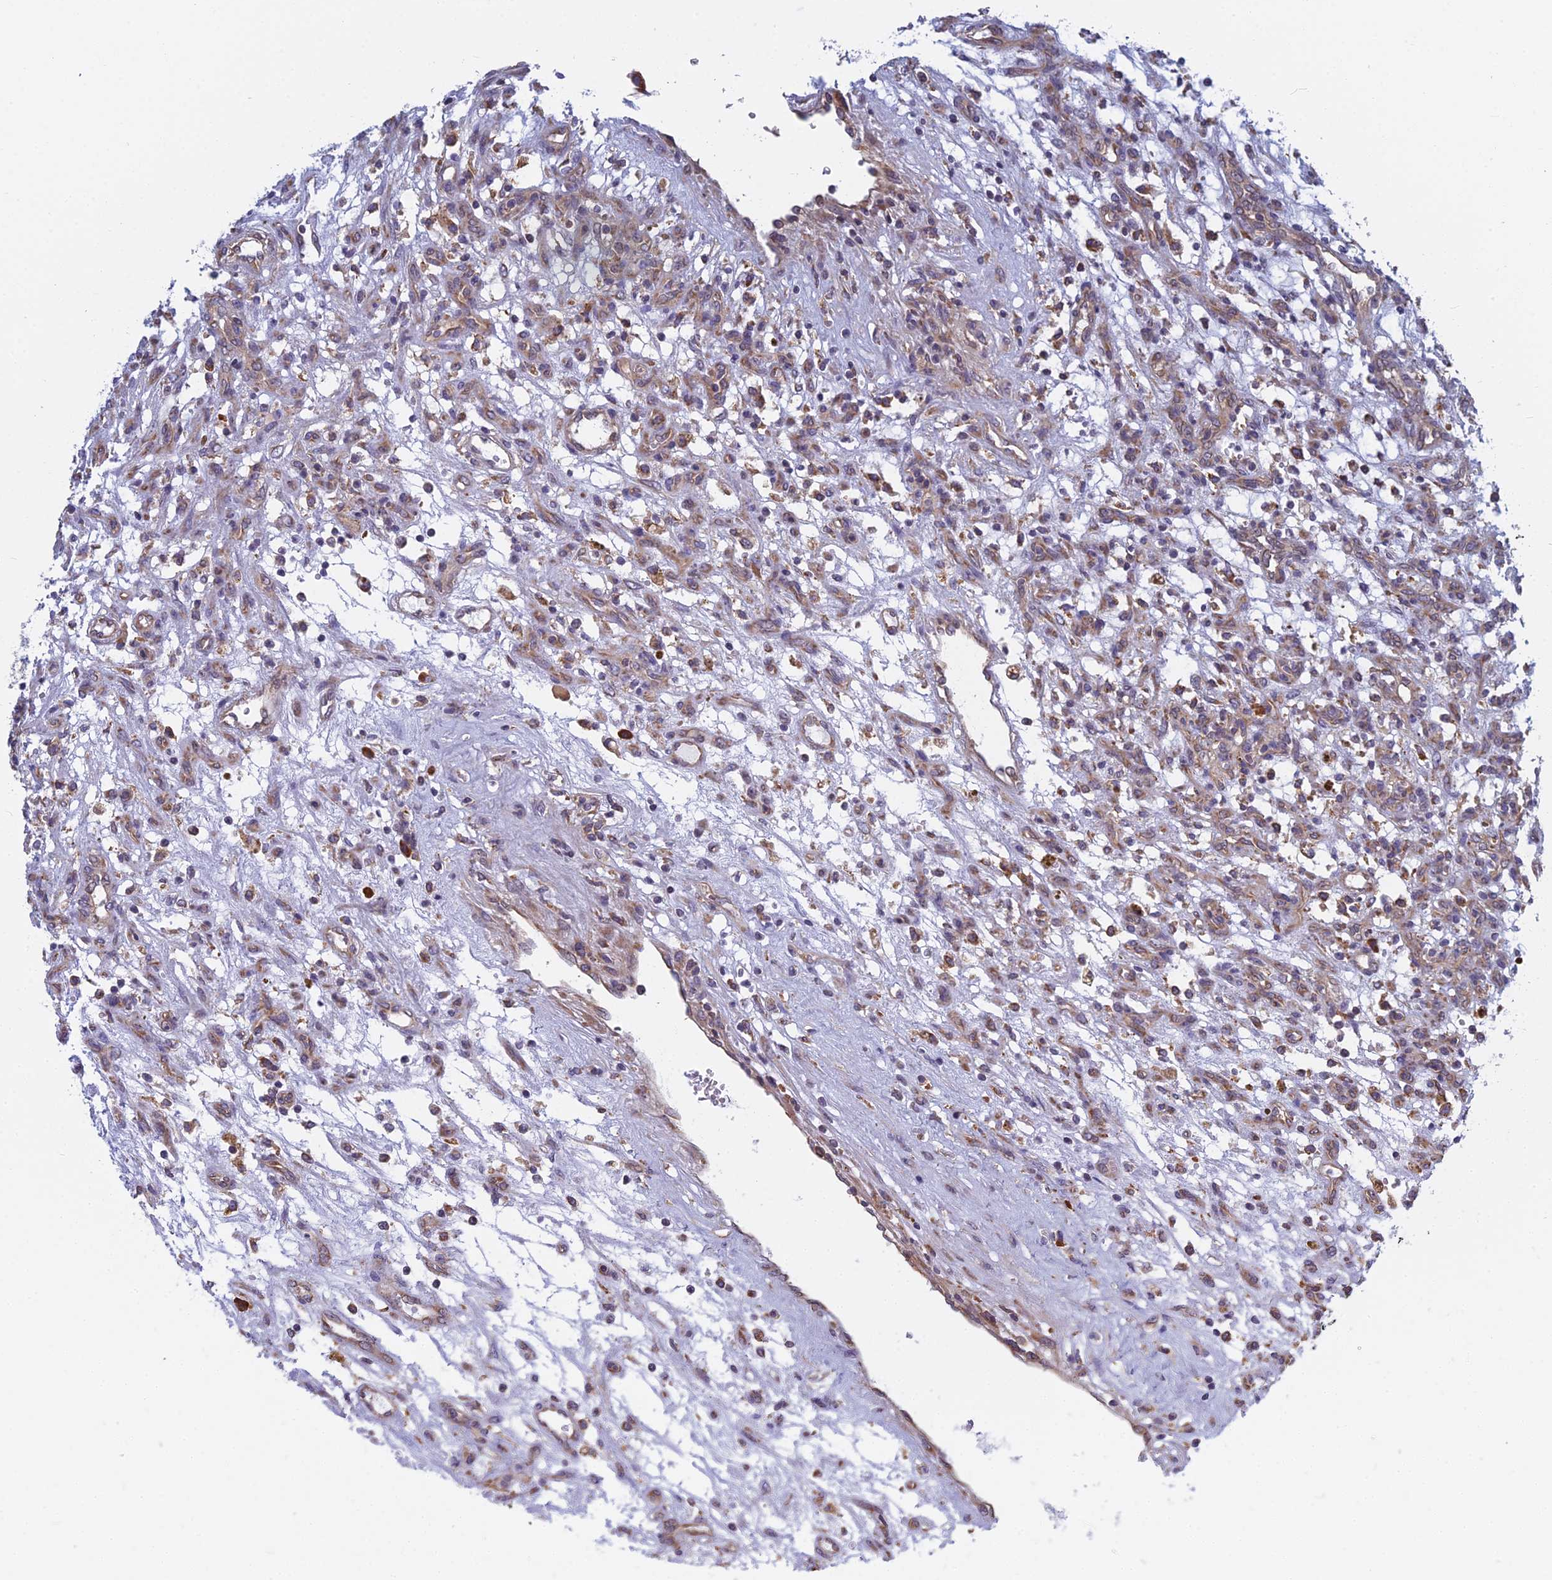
{"staining": {"intensity": "moderate", "quantity": "25%-75%", "location": "cytoplasmic/membranous"}, "tissue": "renal cancer", "cell_type": "Tumor cells", "image_type": "cancer", "snomed": [{"axis": "morphology", "description": "Adenocarcinoma, NOS"}, {"axis": "topography", "description": "Kidney"}], "caption": "Renal adenocarcinoma stained with a brown dye demonstrates moderate cytoplasmic/membranous positive expression in approximately 25%-75% of tumor cells.", "gene": "KIAA1143", "patient": {"sex": "female", "age": 57}}